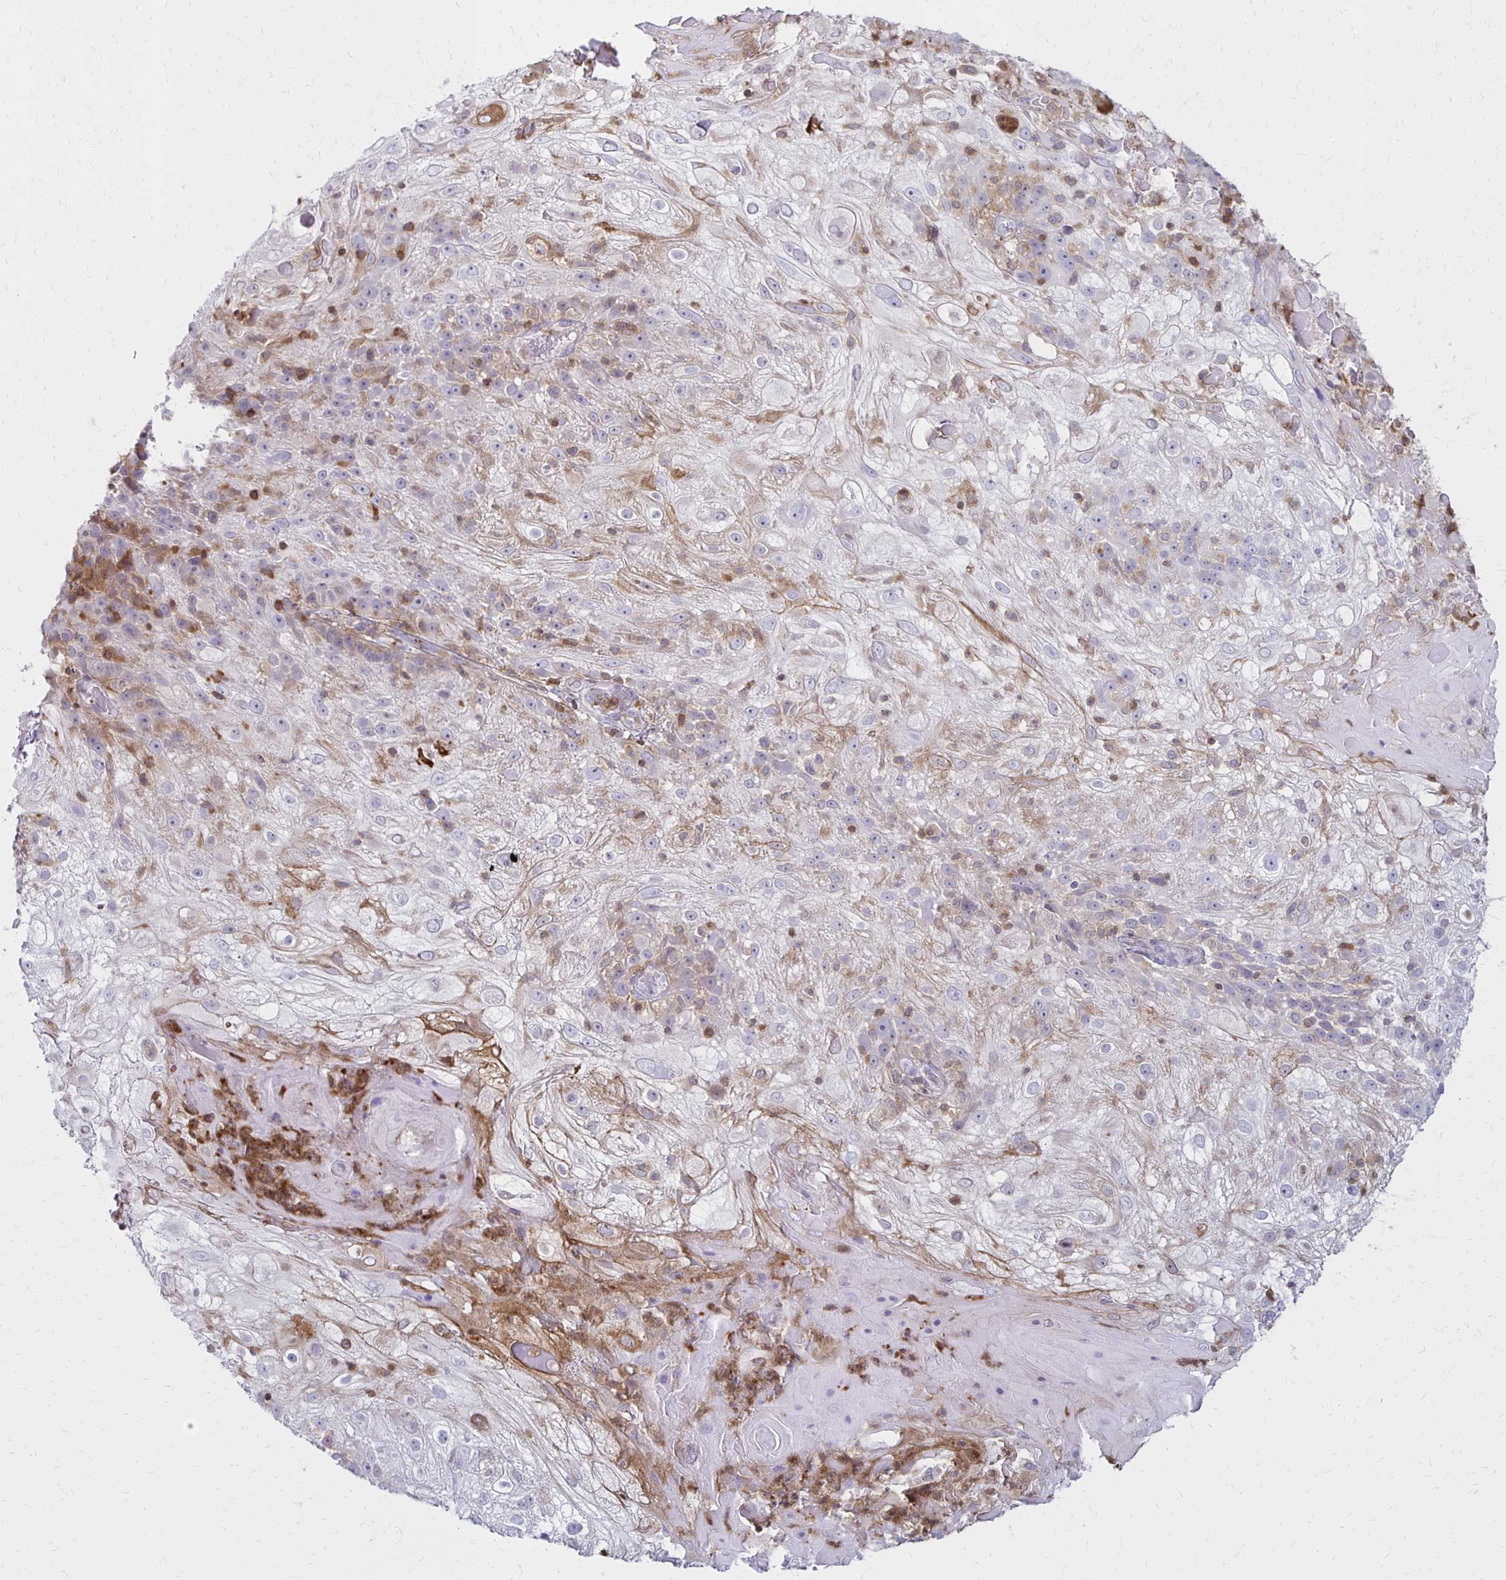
{"staining": {"intensity": "weak", "quantity": "<25%", "location": "cytoplasmic/membranous"}, "tissue": "skin cancer", "cell_type": "Tumor cells", "image_type": "cancer", "snomed": [{"axis": "morphology", "description": "Normal tissue, NOS"}, {"axis": "morphology", "description": "Squamous cell carcinoma, NOS"}, {"axis": "topography", "description": "Skin"}], "caption": "There is no significant positivity in tumor cells of squamous cell carcinoma (skin).", "gene": "CCL21", "patient": {"sex": "female", "age": 83}}